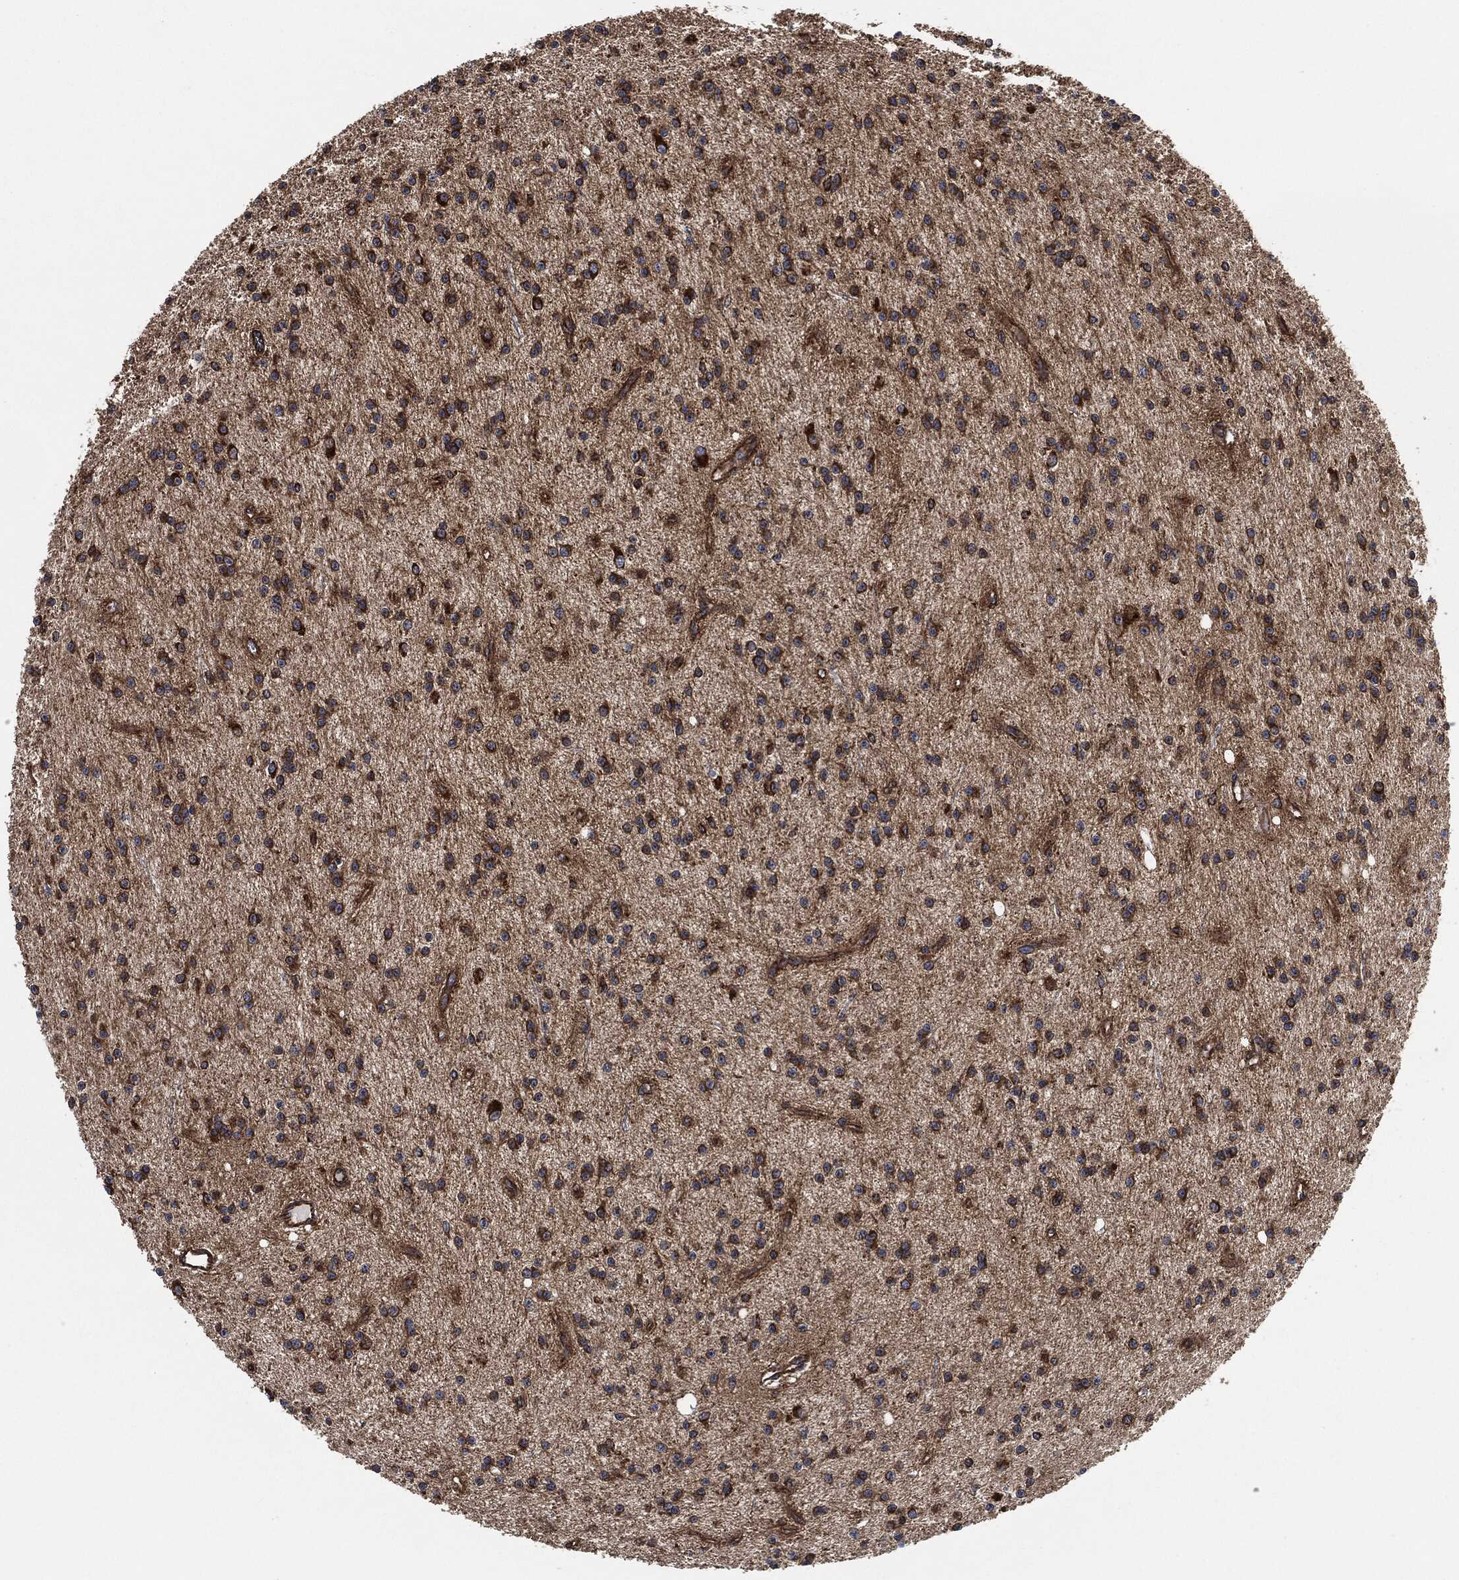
{"staining": {"intensity": "strong", "quantity": ">75%", "location": "cytoplasmic/membranous"}, "tissue": "glioma", "cell_type": "Tumor cells", "image_type": "cancer", "snomed": [{"axis": "morphology", "description": "Glioma, malignant, Low grade"}, {"axis": "topography", "description": "Brain"}], "caption": "Strong cytoplasmic/membranous staining for a protein is seen in approximately >75% of tumor cells of glioma using IHC.", "gene": "AMFR", "patient": {"sex": "male", "age": 27}}